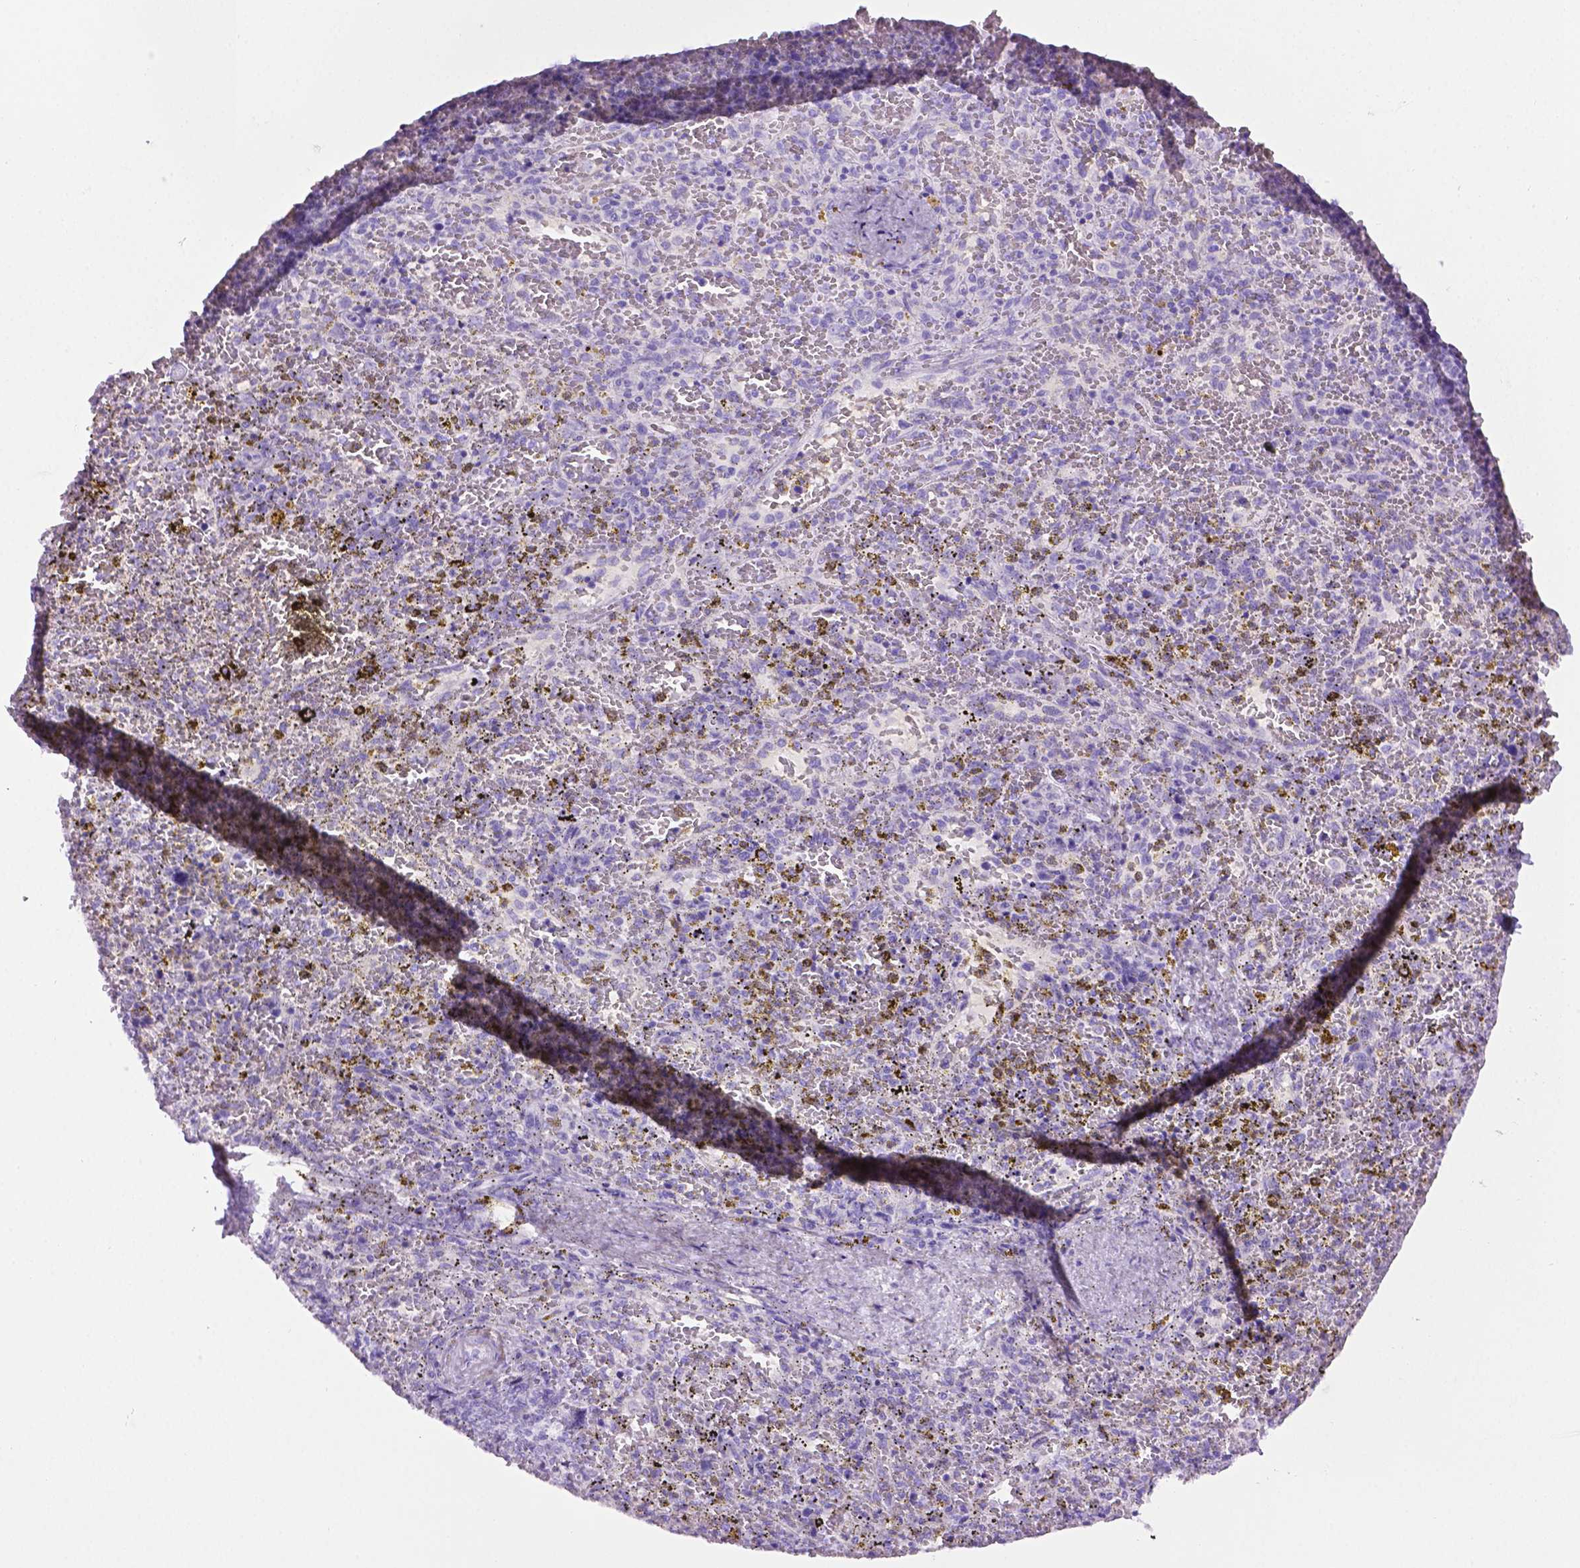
{"staining": {"intensity": "negative", "quantity": "none", "location": "none"}, "tissue": "spleen", "cell_type": "Cells in red pulp", "image_type": "normal", "snomed": [{"axis": "morphology", "description": "Normal tissue, NOS"}, {"axis": "topography", "description": "Spleen"}], "caption": "This histopathology image is of benign spleen stained with immunohistochemistry (IHC) to label a protein in brown with the nuclei are counter-stained blue. There is no positivity in cells in red pulp.", "gene": "LELP1", "patient": {"sex": "female", "age": 50}}